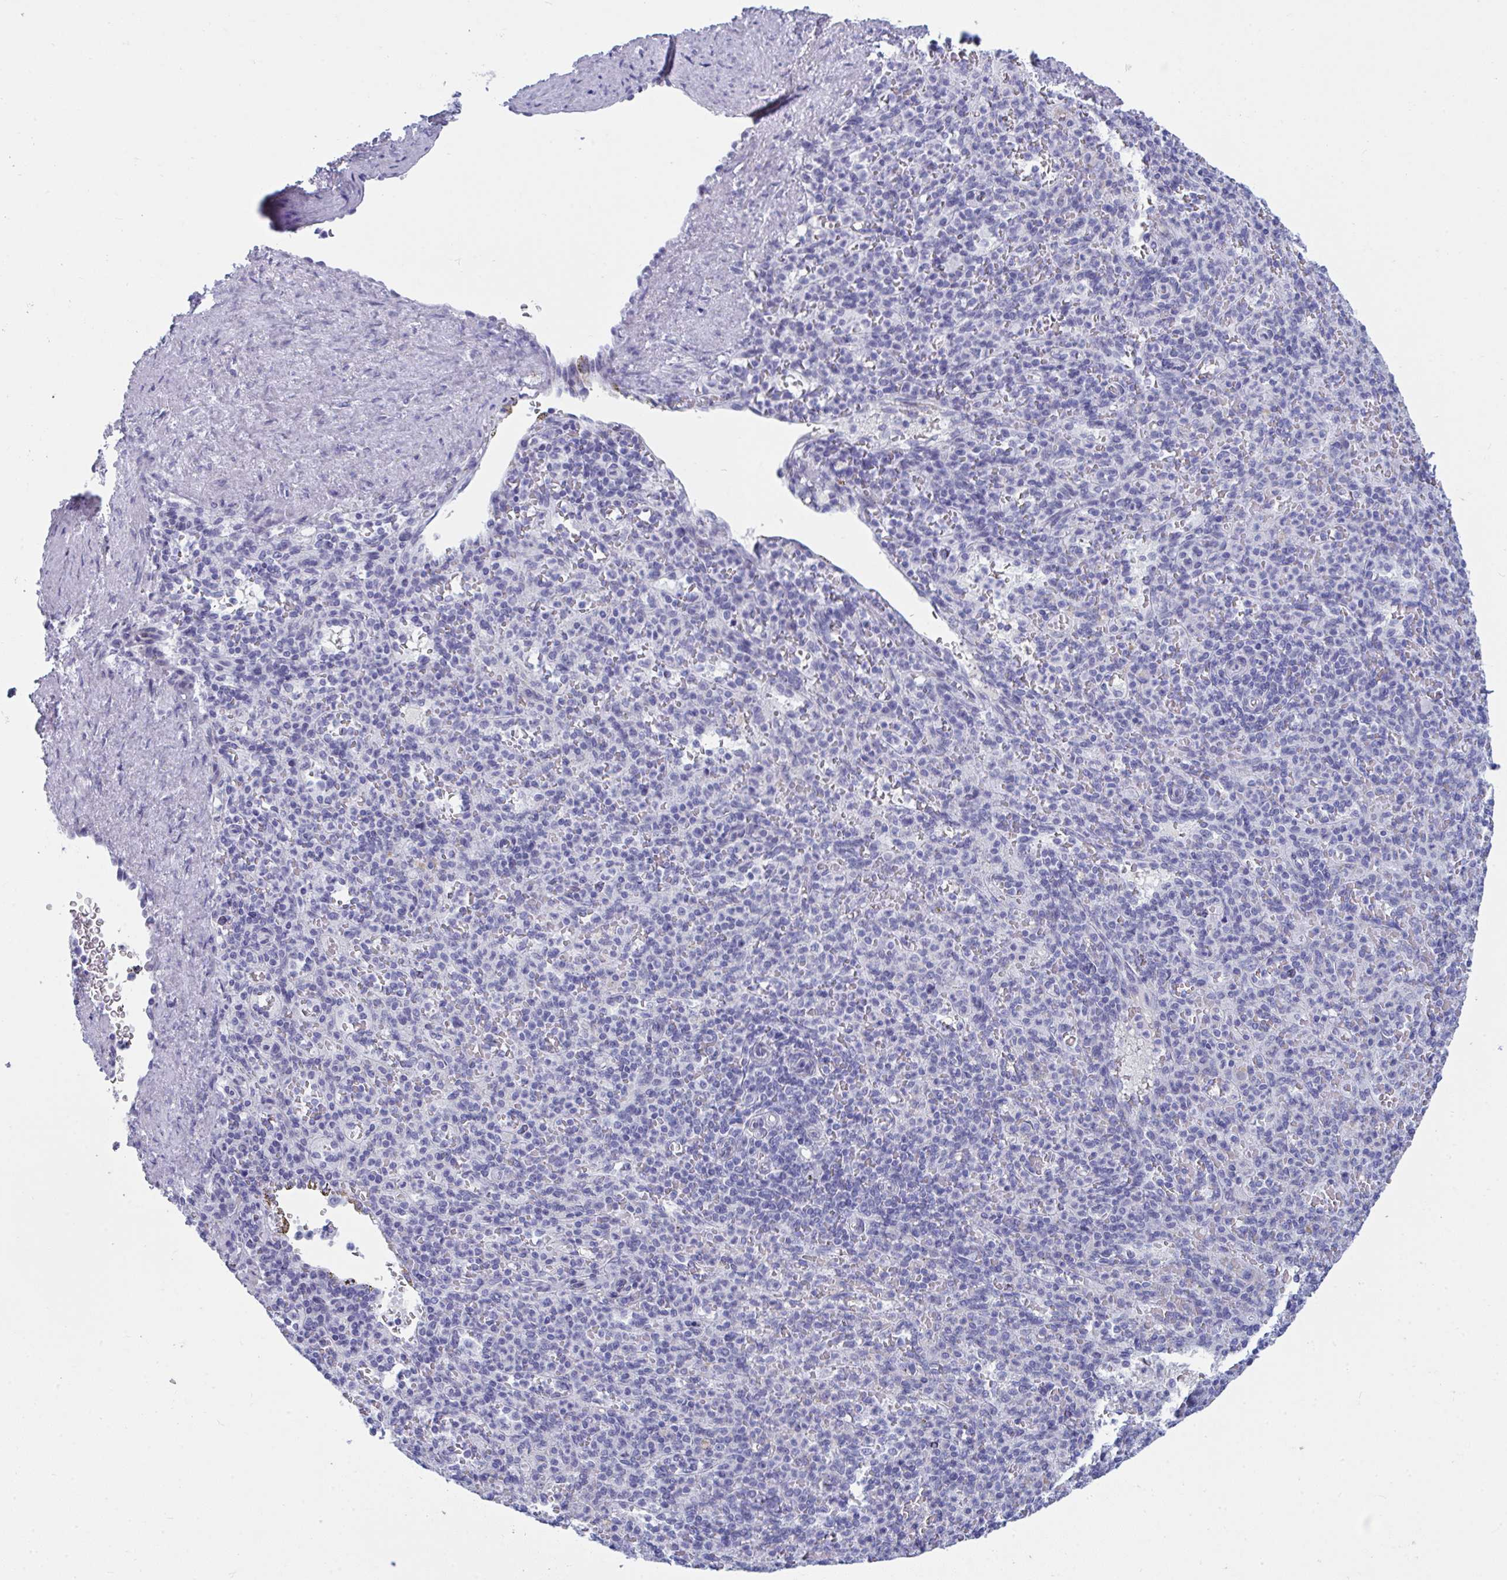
{"staining": {"intensity": "negative", "quantity": "none", "location": "none"}, "tissue": "spleen", "cell_type": "Cells in red pulp", "image_type": "normal", "snomed": [{"axis": "morphology", "description": "Normal tissue, NOS"}, {"axis": "topography", "description": "Spleen"}], "caption": "DAB immunohistochemical staining of unremarkable spleen reveals no significant expression in cells in red pulp. The staining was performed using DAB (3,3'-diaminobenzidine) to visualize the protein expression in brown, while the nuclei were stained in blue with hematoxylin (Magnification: 20x).", "gene": "PRDM9", "patient": {"sex": "female", "age": 74}}